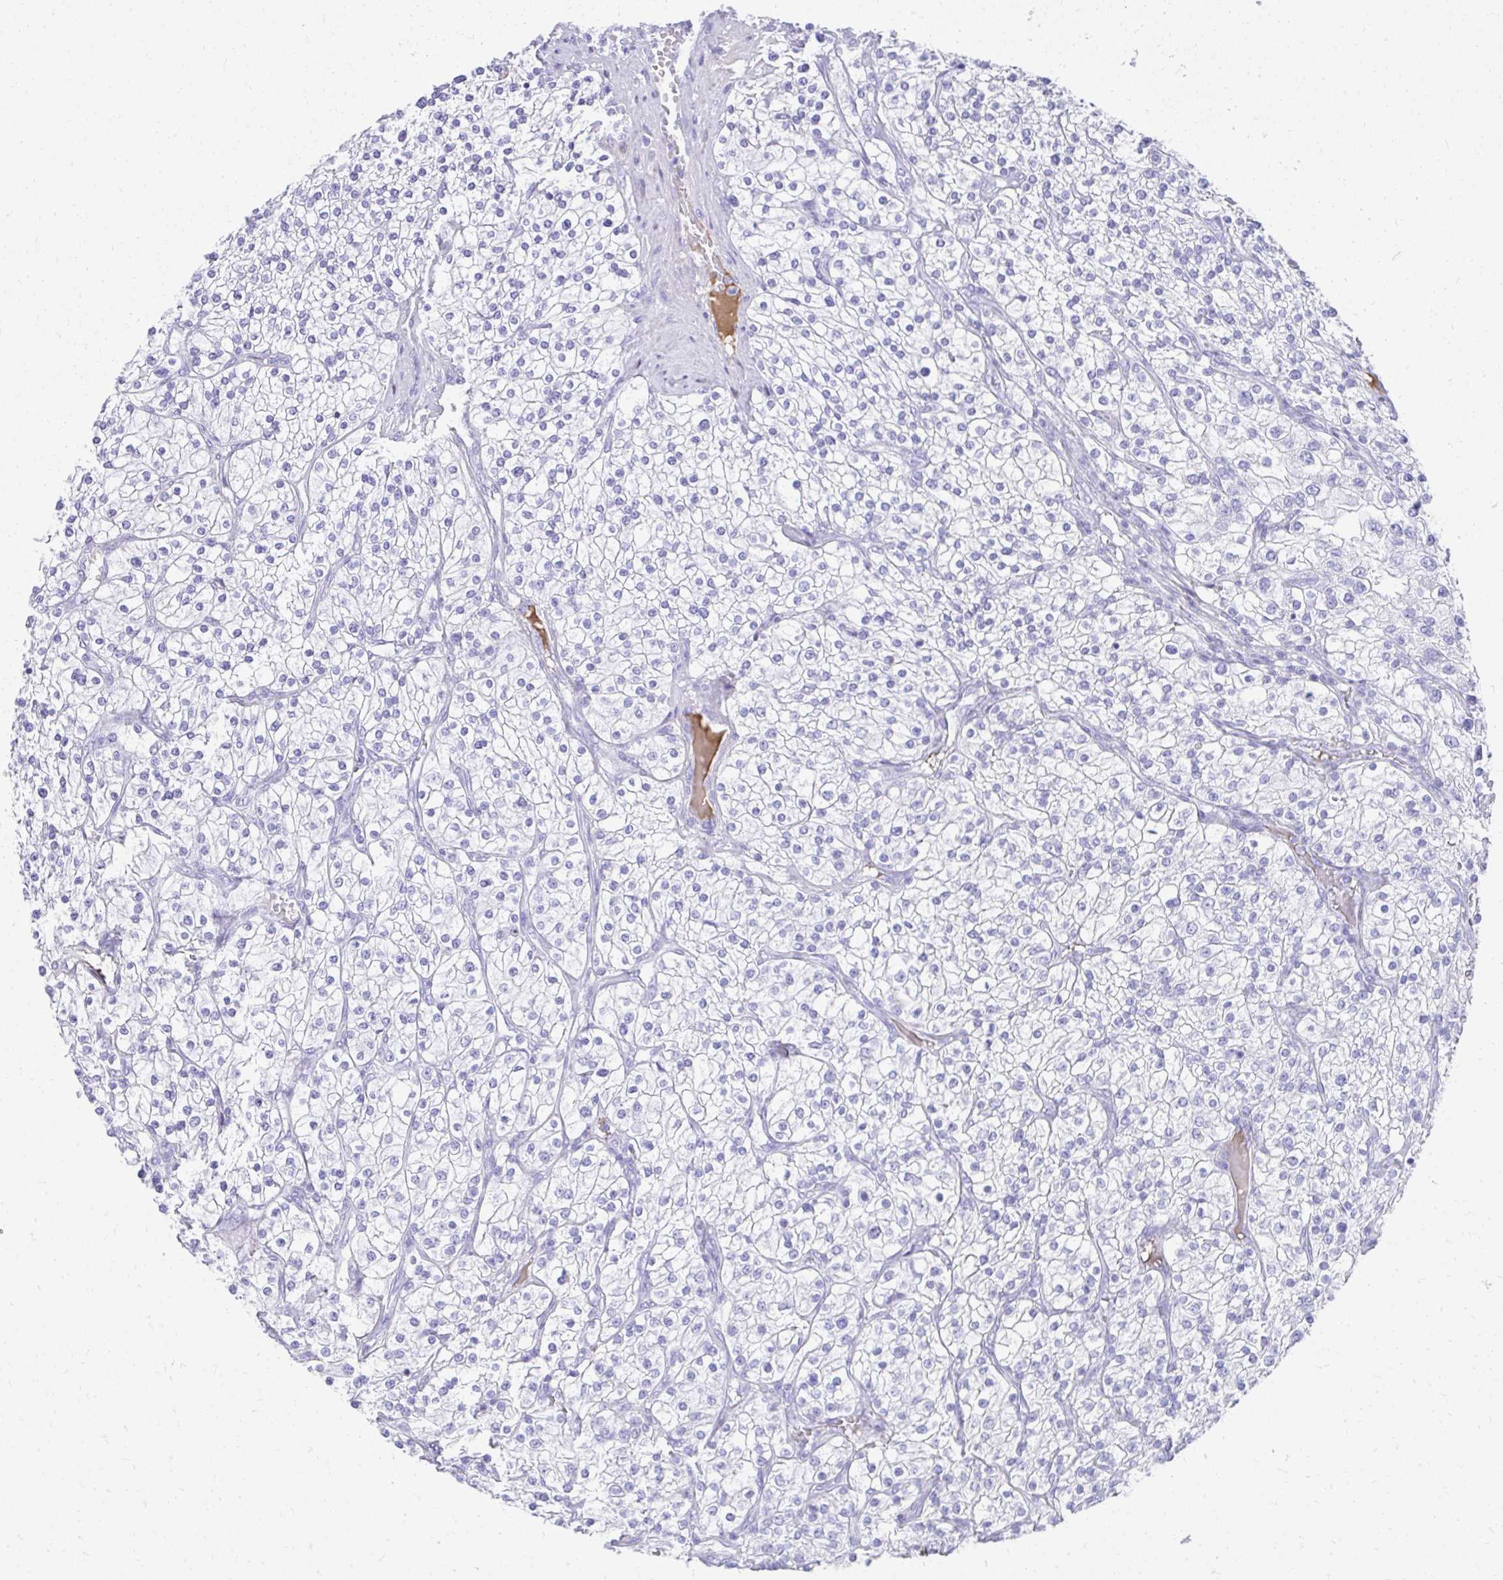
{"staining": {"intensity": "negative", "quantity": "none", "location": "none"}, "tissue": "renal cancer", "cell_type": "Tumor cells", "image_type": "cancer", "snomed": [{"axis": "morphology", "description": "Adenocarcinoma, NOS"}, {"axis": "topography", "description": "Kidney"}], "caption": "There is no significant staining in tumor cells of renal cancer (adenocarcinoma).", "gene": "TNNT1", "patient": {"sex": "male", "age": 80}}